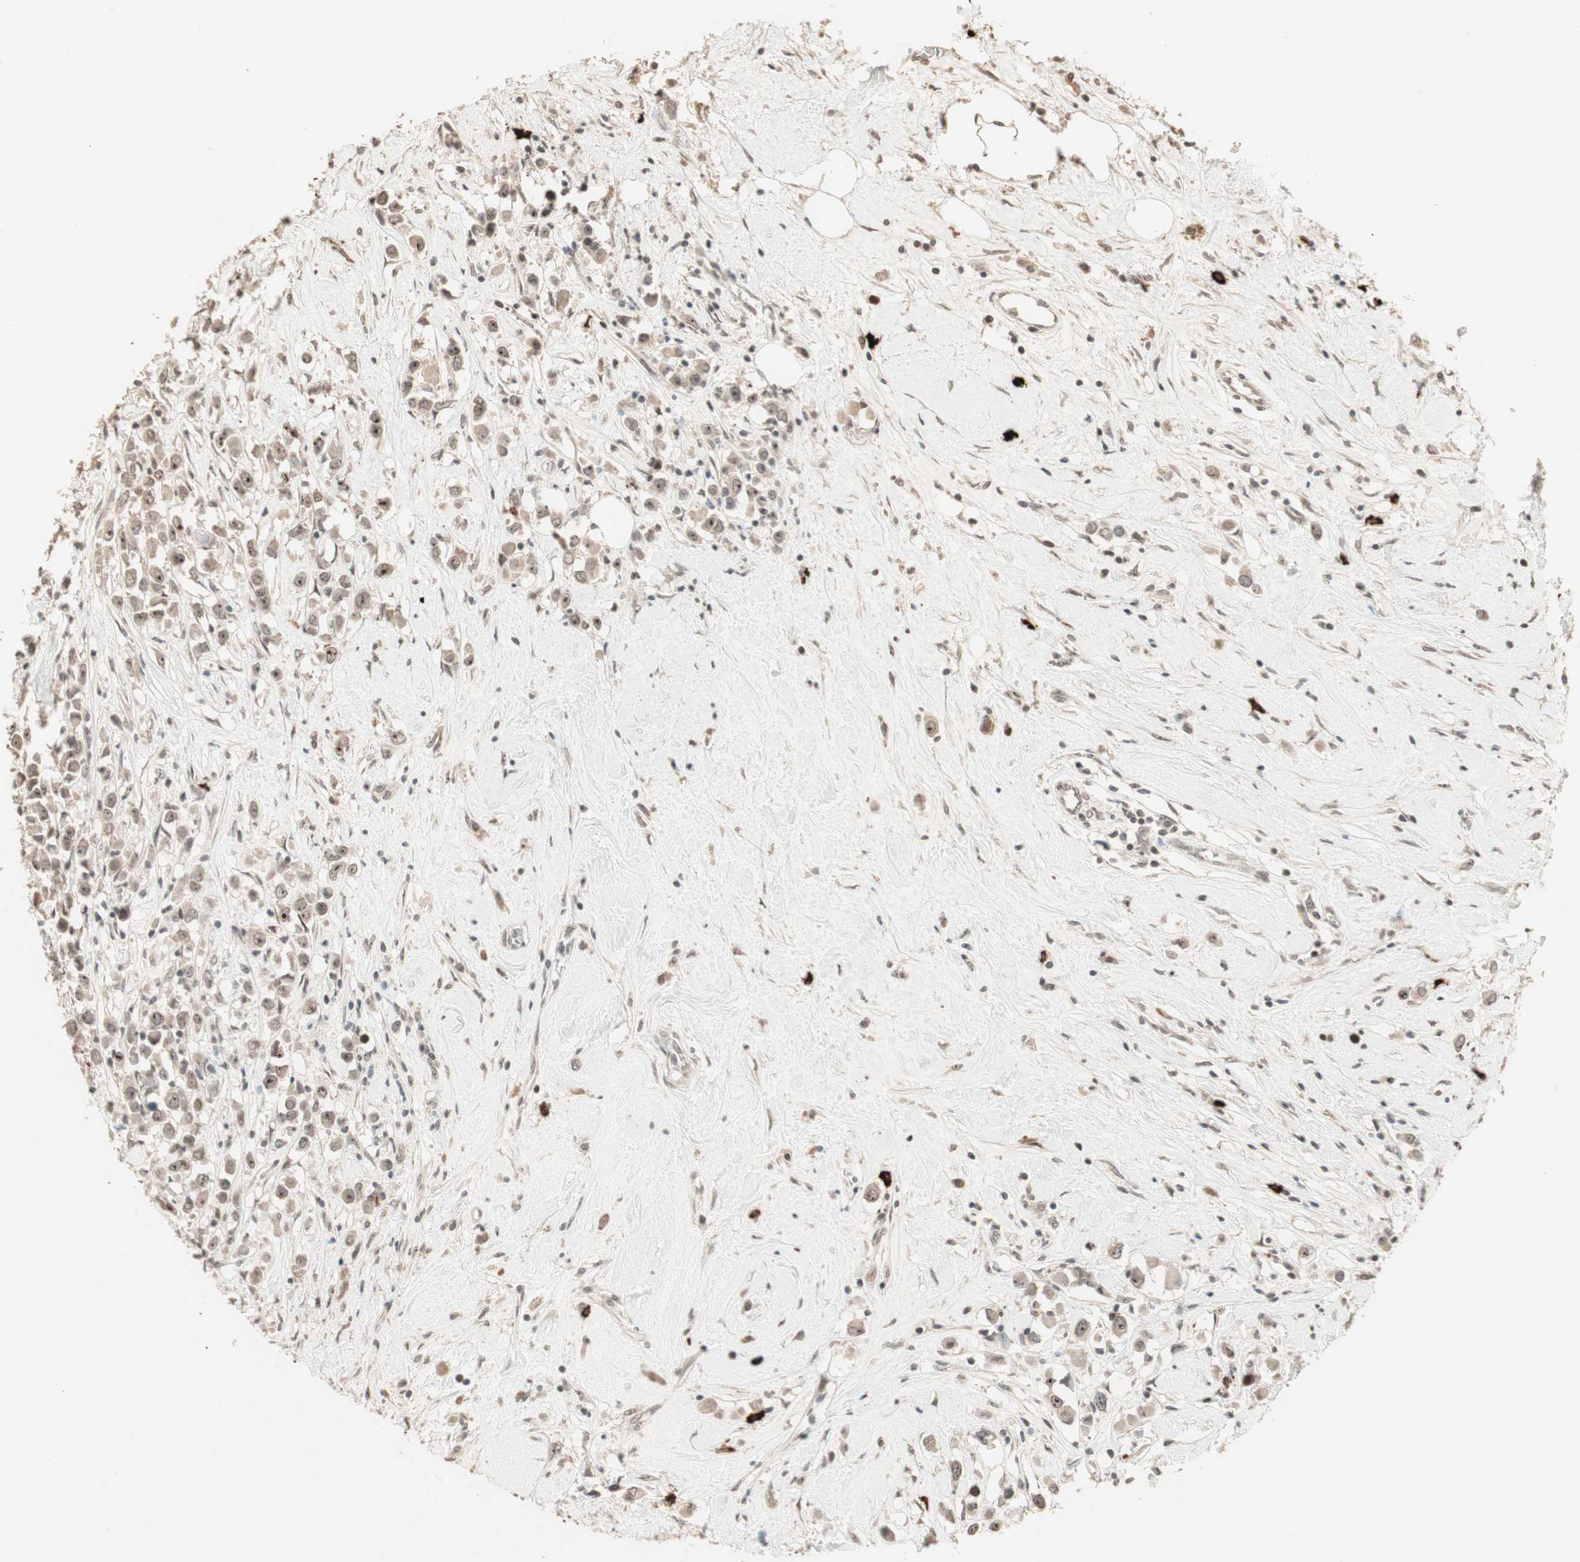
{"staining": {"intensity": "moderate", "quantity": ">75%", "location": "nuclear"}, "tissue": "breast cancer", "cell_type": "Tumor cells", "image_type": "cancer", "snomed": [{"axis": "morphology", "description": "Duct carcinoma"}, {"axis": "topography", "description": "Breast"}], "caption": "Breast cancer stained with immunohistochemistry shows moderate nuclear staining in approximately >75% of tumor cells.", "gene": "ETV4", "patient": {"sex": "female", "age": 61}}